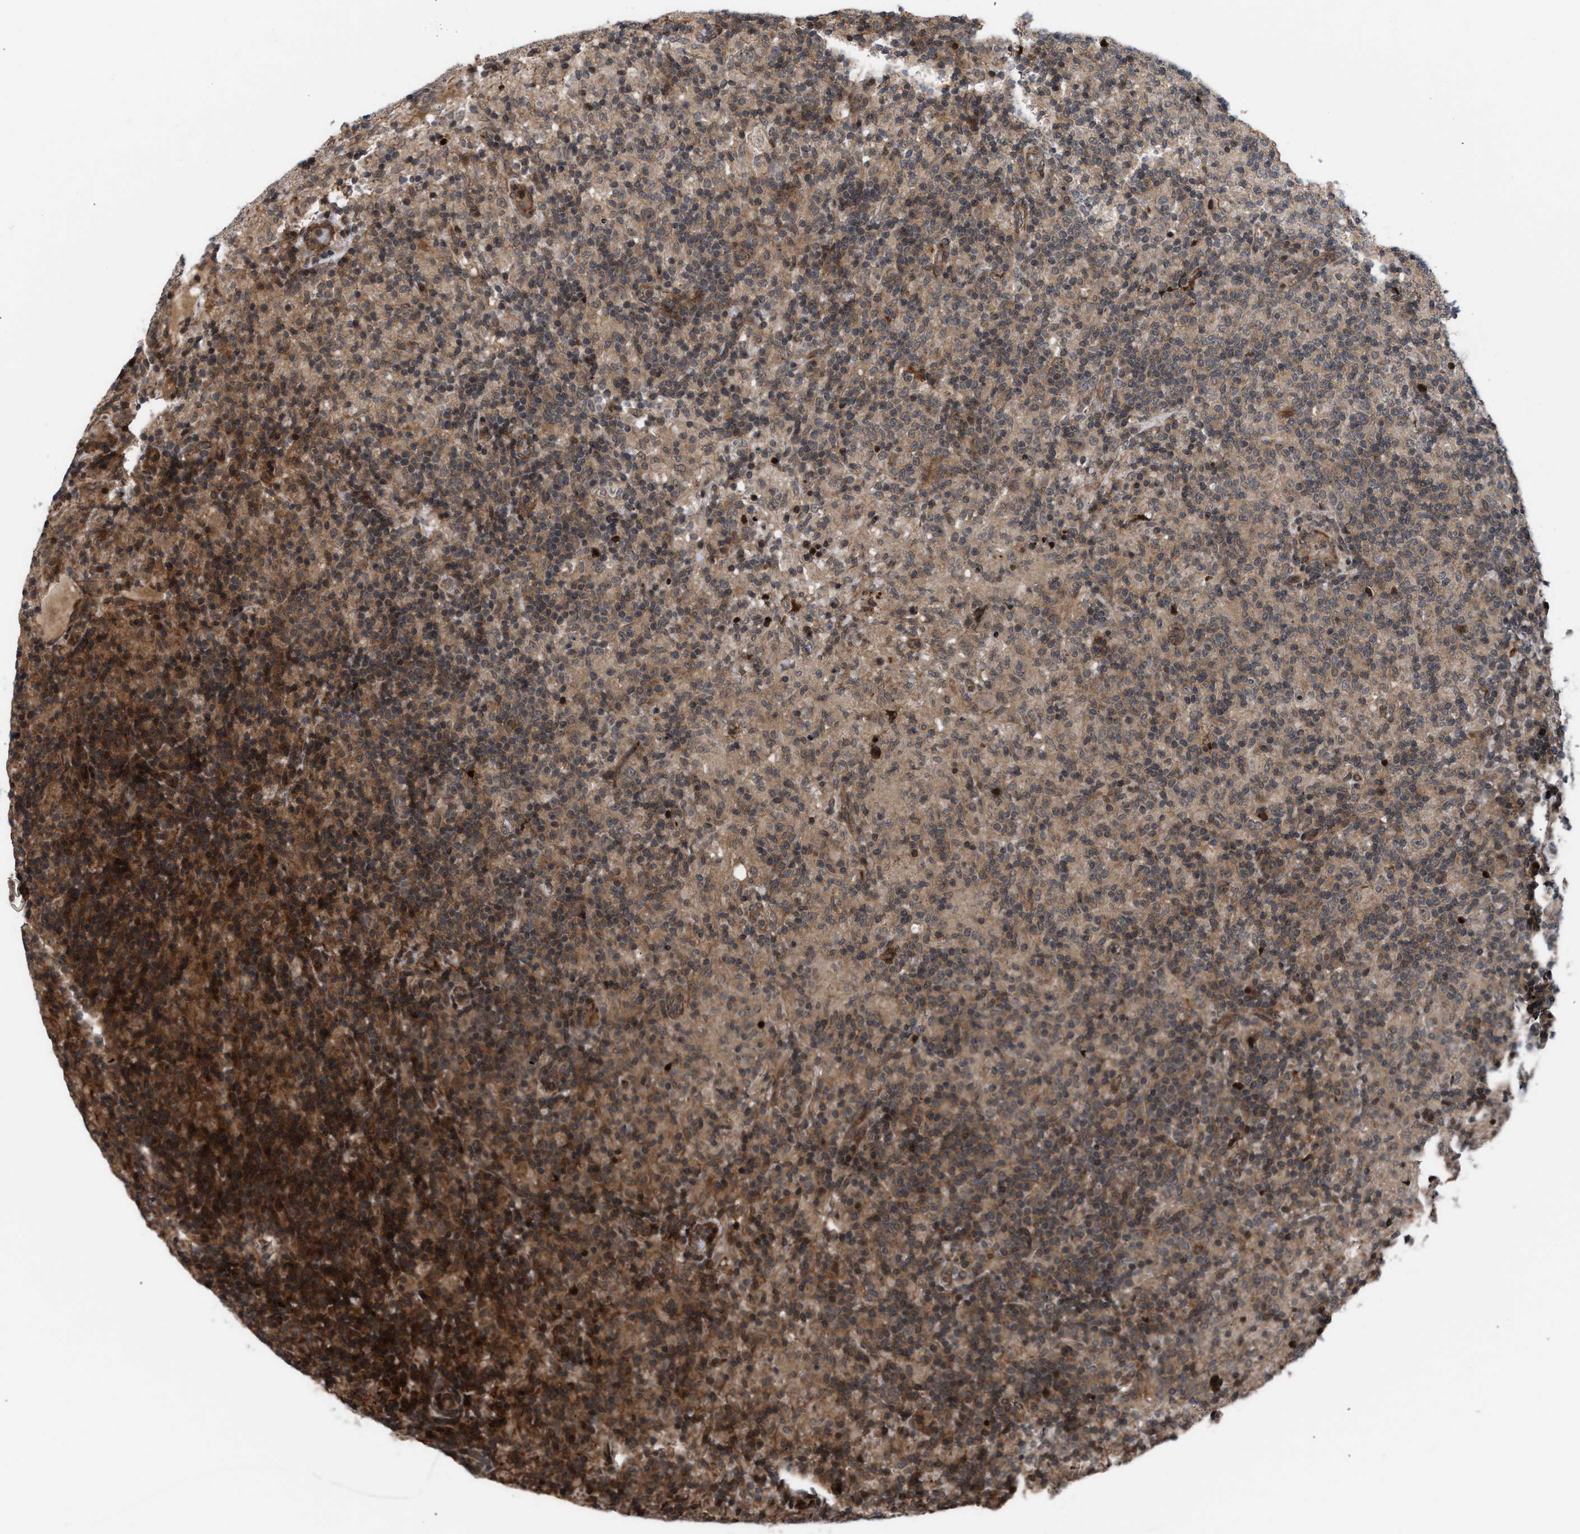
{"staining": {"intensity": "moderate", "quantity": ">75%", "location": "nuclear"}, "tissue": "lymphoma", "cell_type": "Tumor cells", "image_type": "cancer", "snomed": [{"axis": "morphology", "description": "Hodgkin's disease, NOS"}, {"axis": "topography", "description": "Lymph node"}], "caption": "This is an image of immunohistochemistry staining of lymphoma, which shows moderate staining in the nuclear of tumor cells.", "gene": "STAU2", "patient": {"sex": "male", "age": 70}}